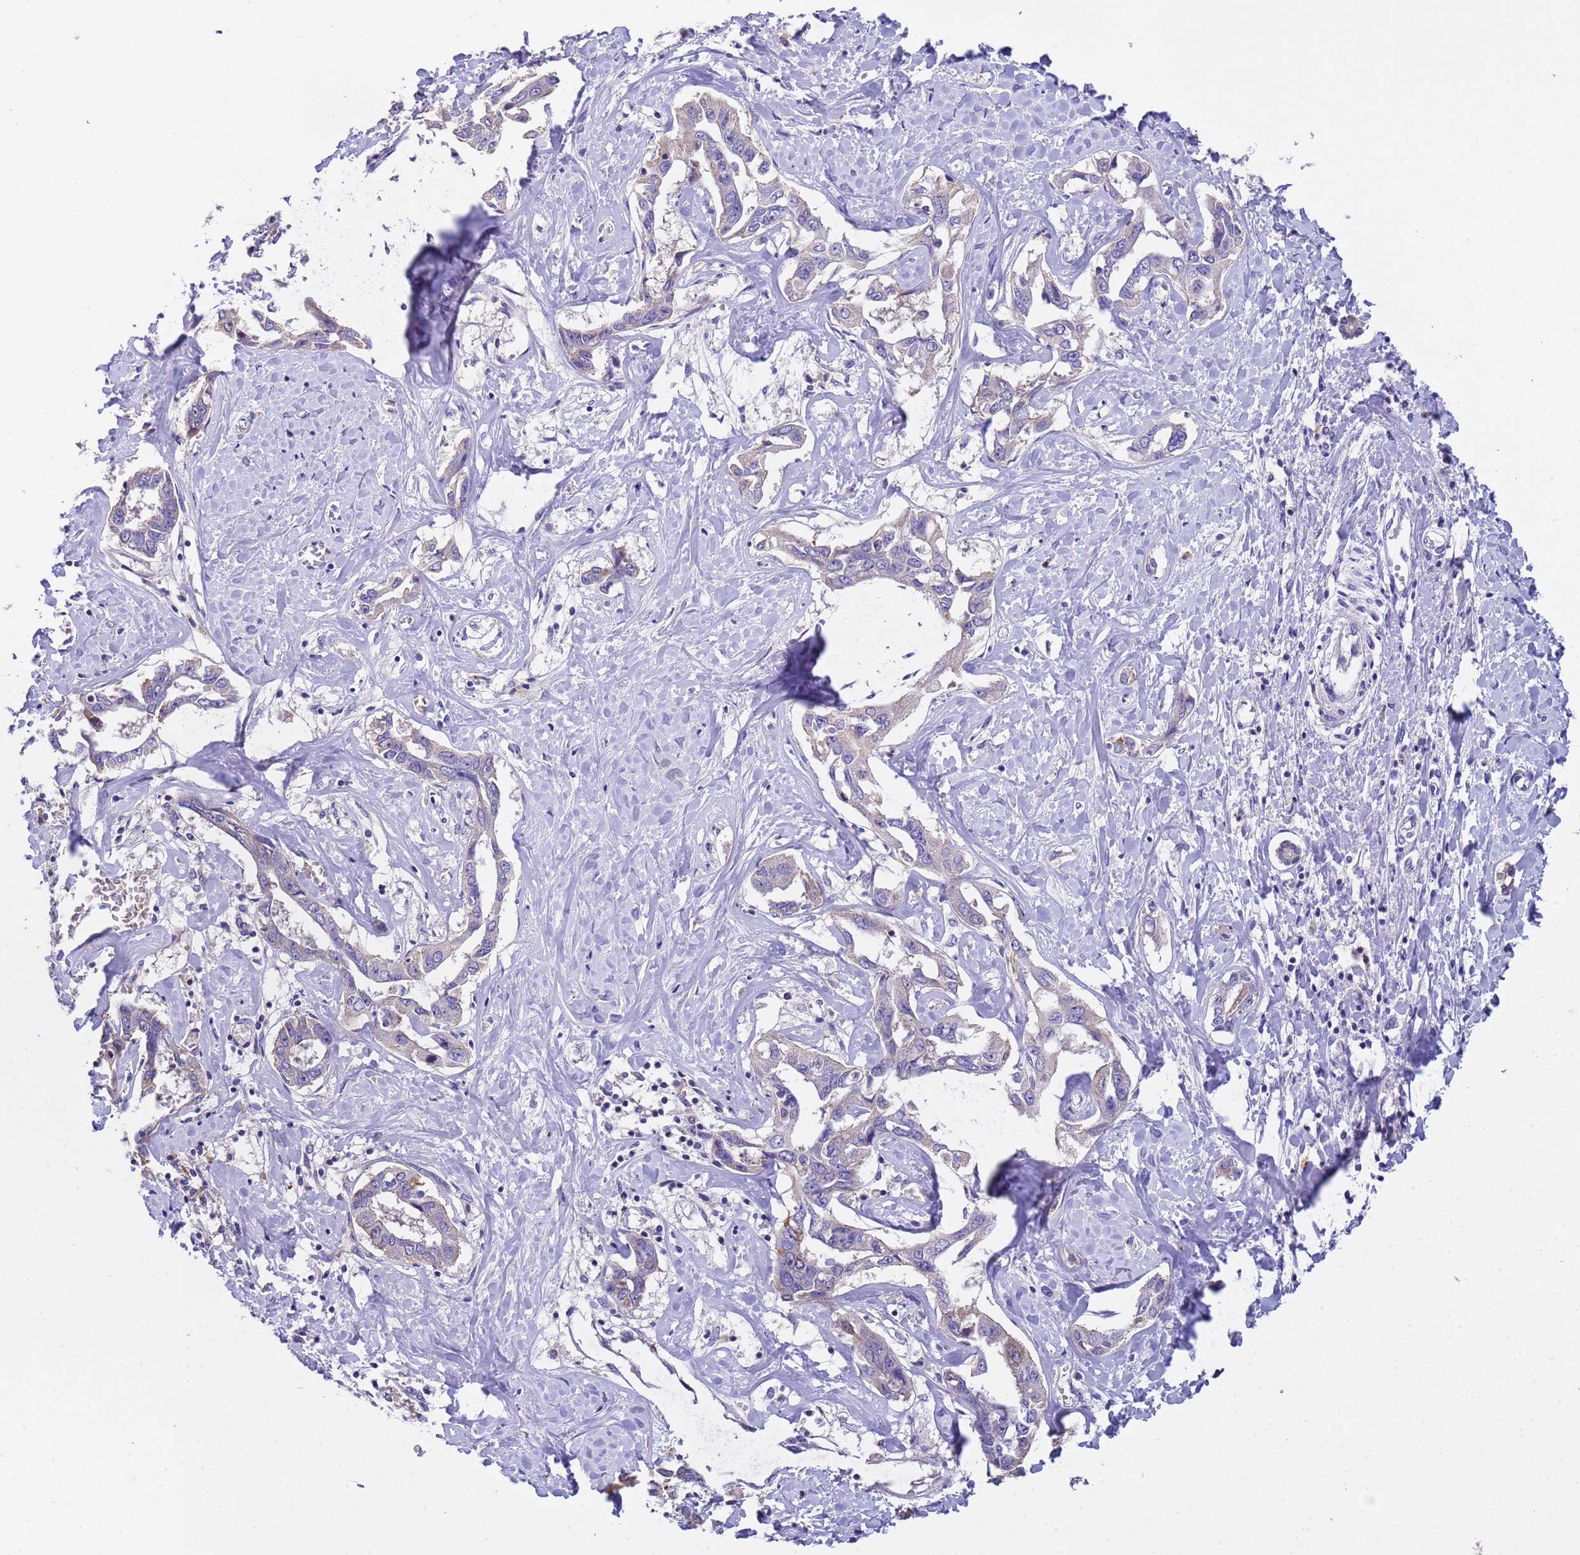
{"staining": {"intensity": "negative", "quantity": "none", "location": "none"}, "tissue": "liver cancer", "cell_type": "Tumor cells", "image_type": "cancer", "snomed": [{"axis": "morphology", "description": "Cholangiocarcinoma"}, {"axis": "topography", "description": "Liver"}], "caption": "IHC histopathology image of human liver cancer stained for a protein (brown), which reveals no expression in tumor cells. (DAB (3,3'-diaminobenzidine) immunohistochemistry visualized using brightfield microscopy, high magnification).", "gene": "SLC24A3", "patient": {"sex": "male", "age": 59}}